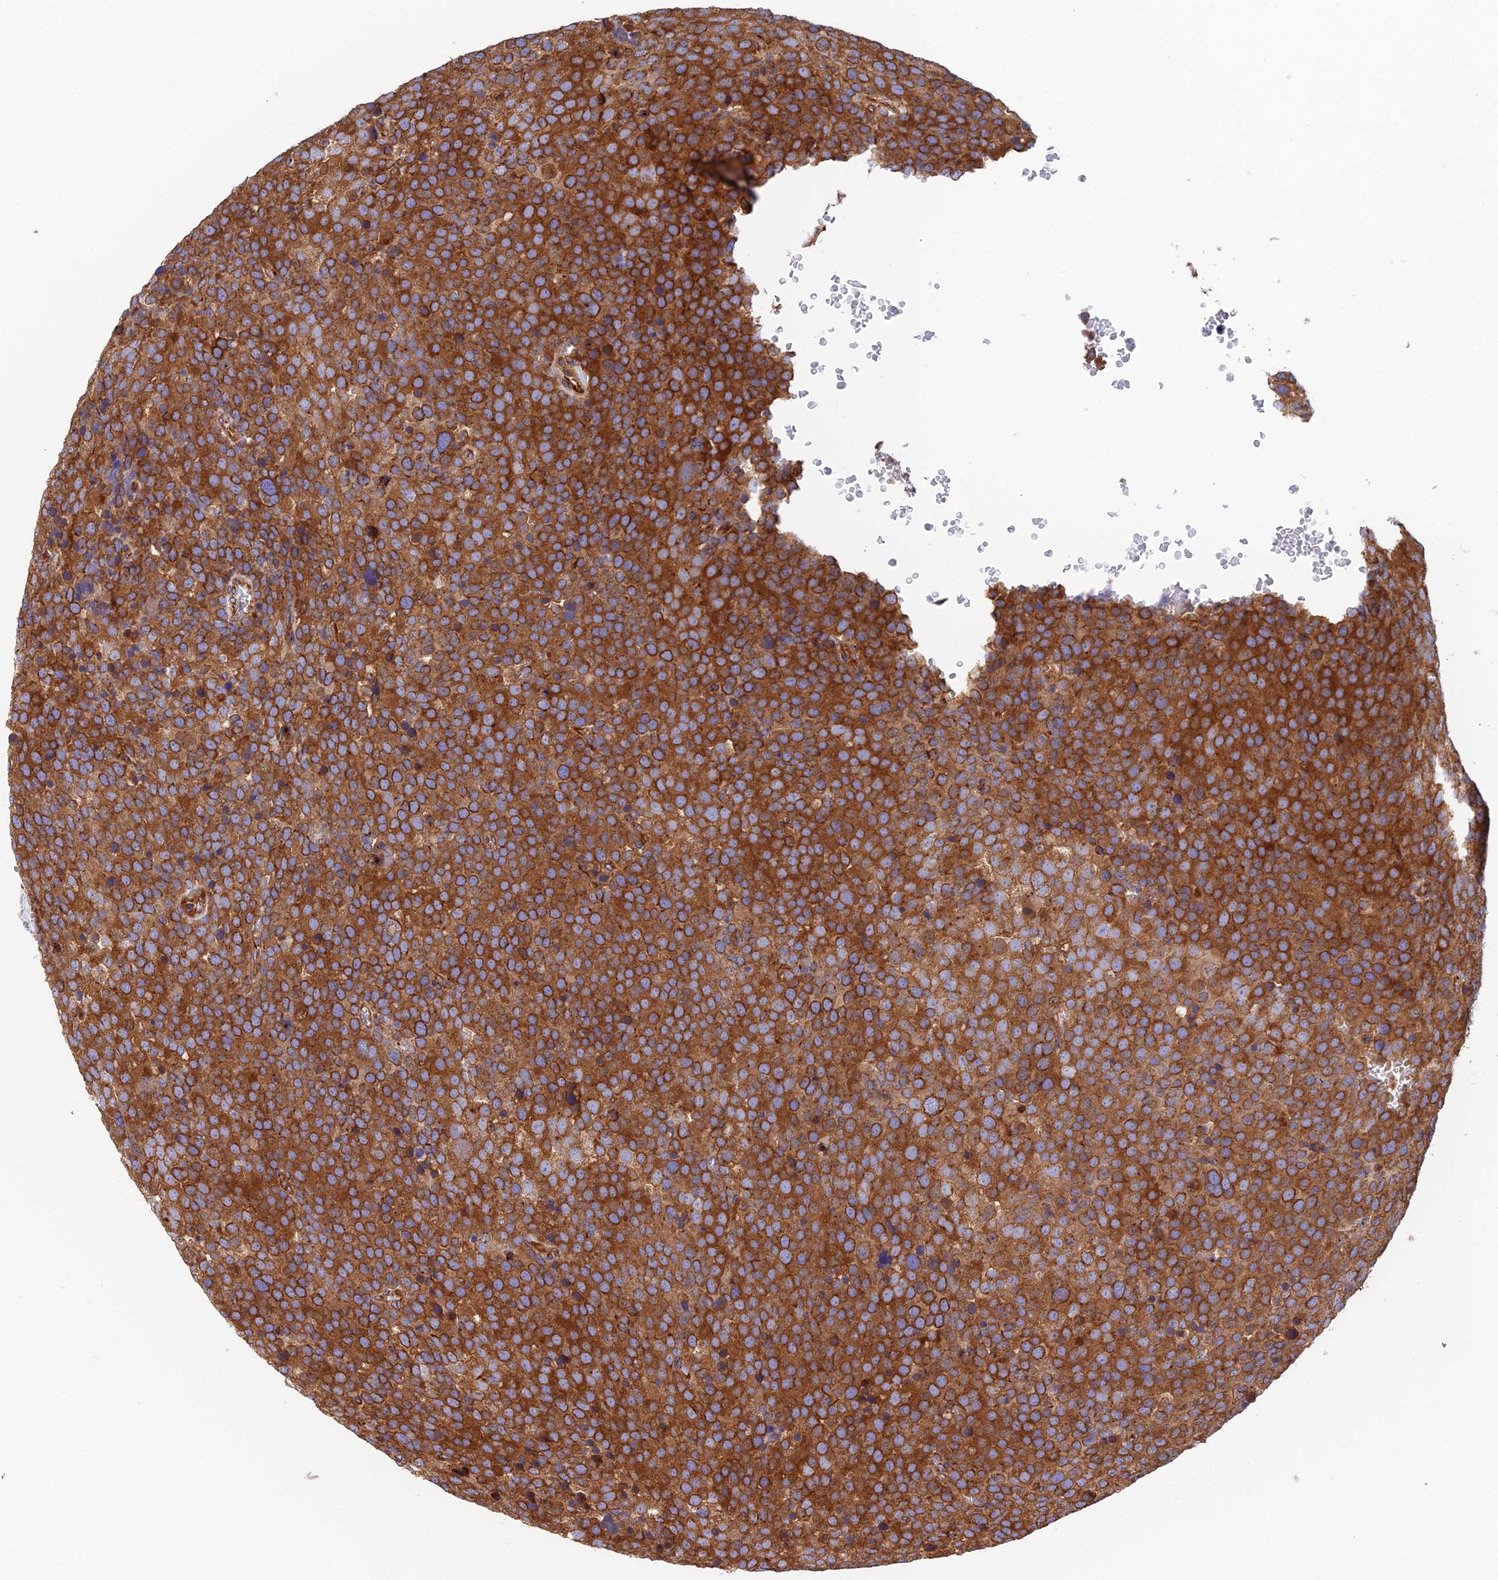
{"staining": {"intensity": "strong", "quantity": ">75%", "location": "cytoplasmic/membranous"}, "tissue": "testis cancer", "cell_type": "Tumor cells", "image_type": "cancer", "snomed": [{"axis": "morphology", "description": "Seminoma, NOS"}, {"axis": "topography", "description": "Testis"}], "caption": "There is high levels of strong cytoplasmic/membranous staining in tumor cells of testis seminoma, as demonstrated by immunohistochemical staining (brown color).", "gene": "DCTN2", "patient": {"sex": "male", "age": 71}}